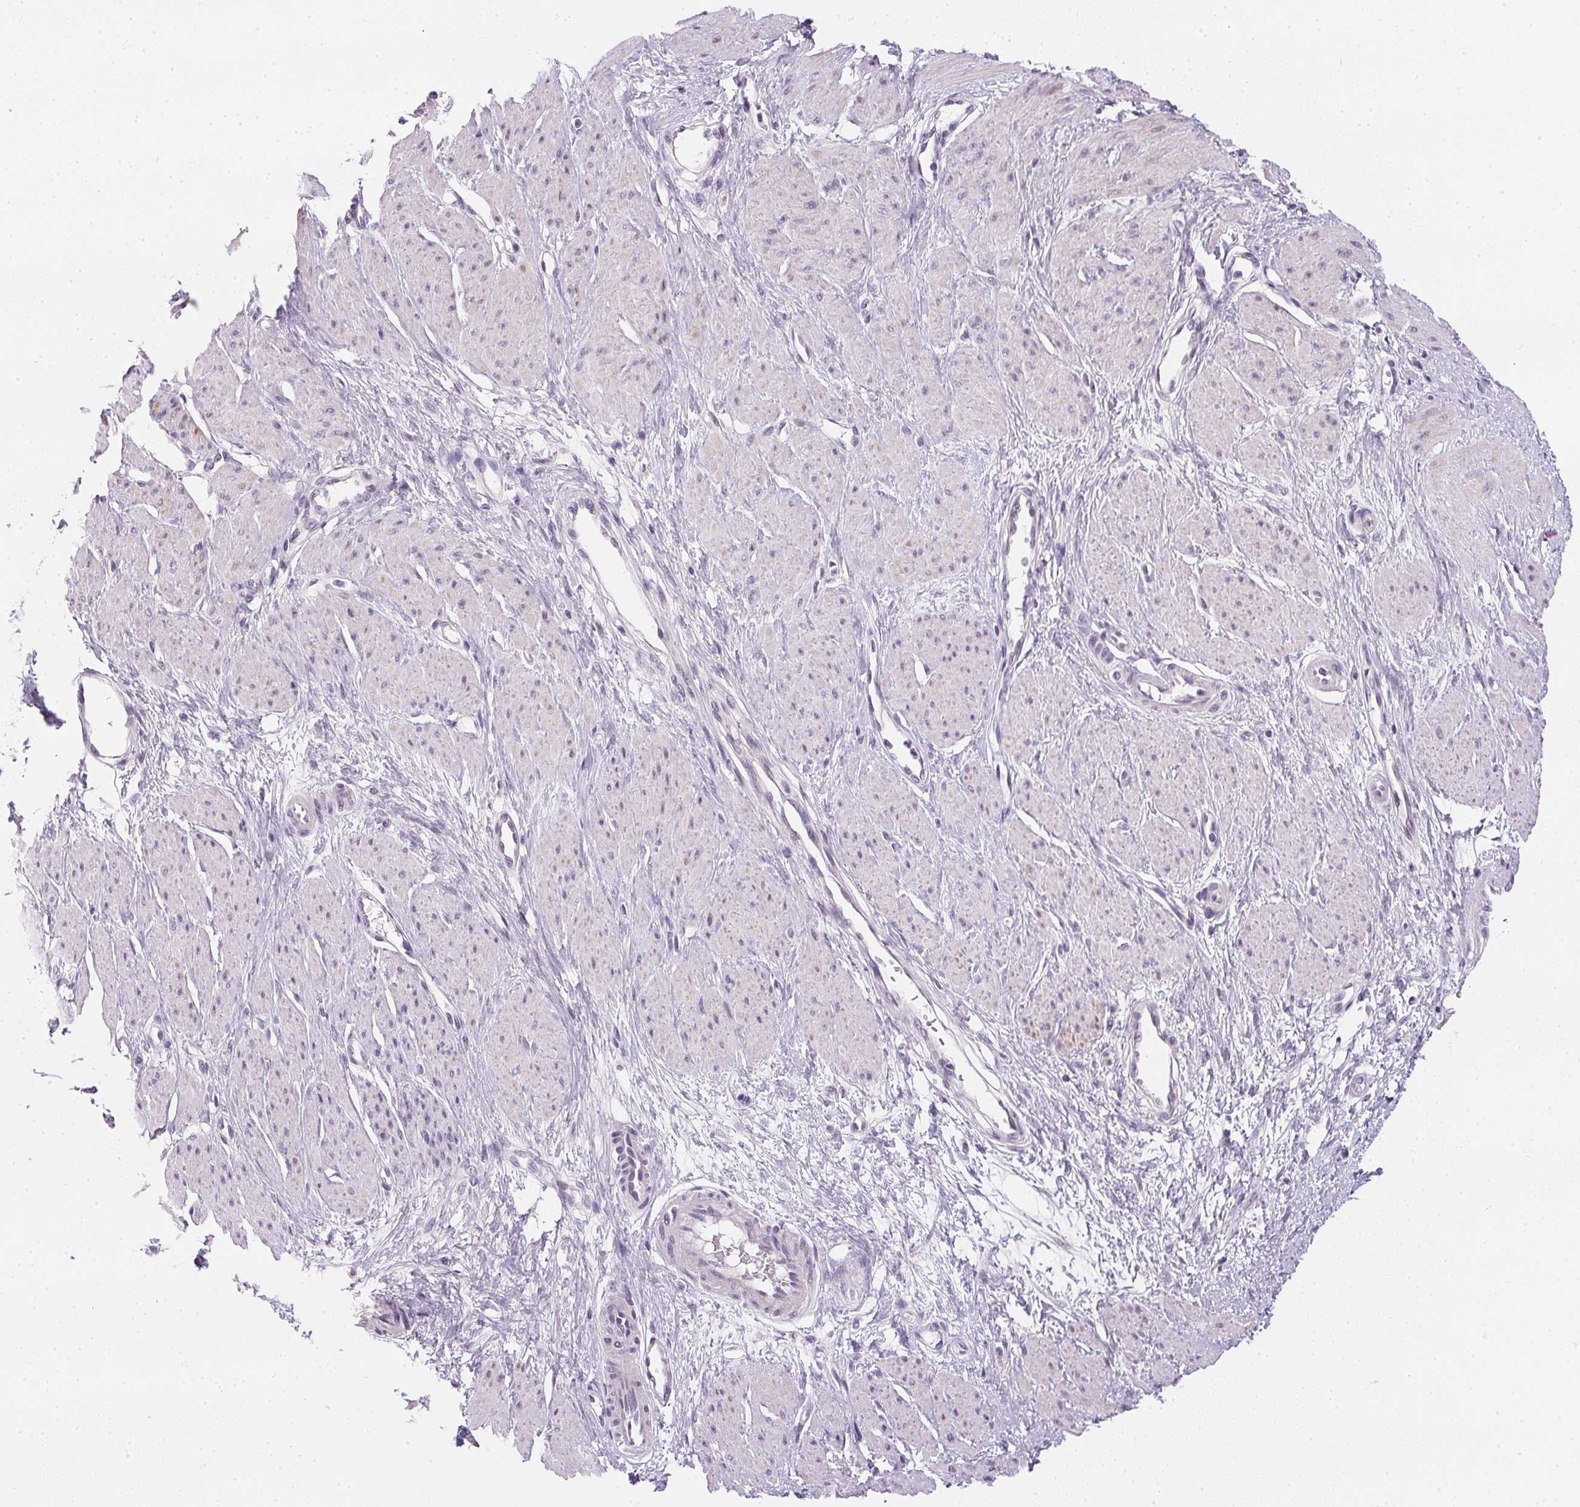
{"staining": {"intensity": "negative", "quantity": "none", "location": "none"}, "tissue": "smooth muscle", "cell_type": "Smooth muscle cells", "image_type": "normal", "snomed": [{"axis": "morphology", "description": "Normal tissue, NOS"}, {"axis": "topography", "description": "Smooth muscle"}, {"axis": "topography", "description": "Uterus"}], "caption": "An IHC image of normal smooth muscle is shown. There is no staining in smooth muscle cells of smooth muscle.", "gene": "GSDMC", "patient": {"sex": "female", "age": 39}}